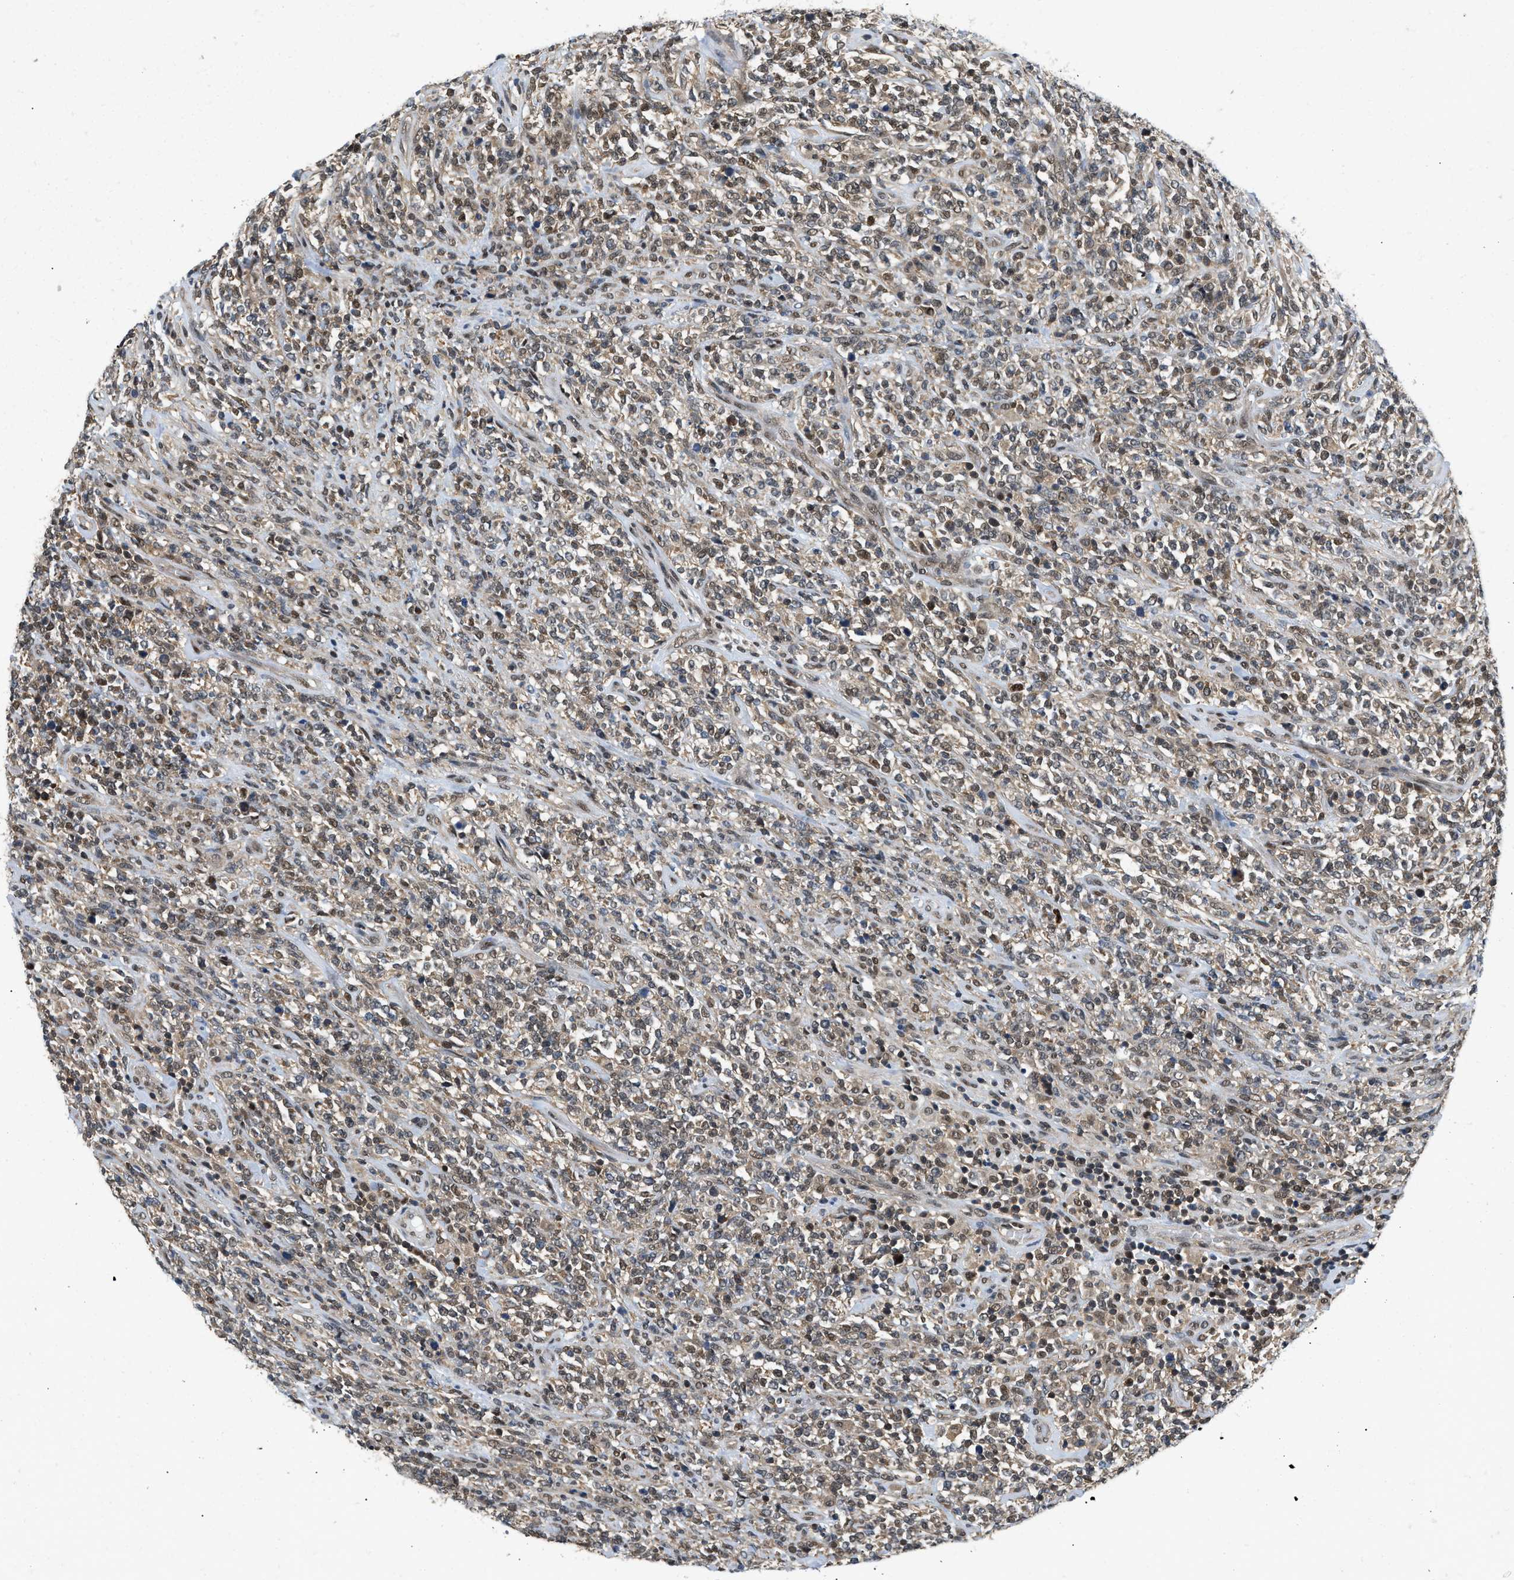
{"staining": {"intensity": "weak", "quantity": "<25%", "location": "cytoplasmic/membranous,nuclear"}, "tissue": "lymphoma", "cell_type": "Tumor cells", "image_type": "cancer", "snomed": [{"axis": "morphology", "description": "Malignant lymphoma, non-Hodgkin's type, High grade"}, {"axis": "topography", "description": "Soft tissue"}], "caption": "Immunohistochemistry photomicrograph of malignant lymphoma, non-Hodgkin's type (high-grade) stained for a protein (brown), which demonstrates no positivity in tumor cells. Nuclei are stained in blue.", "gene": "ATF7IP", "patient": {"sex": "male", "age": 18}}